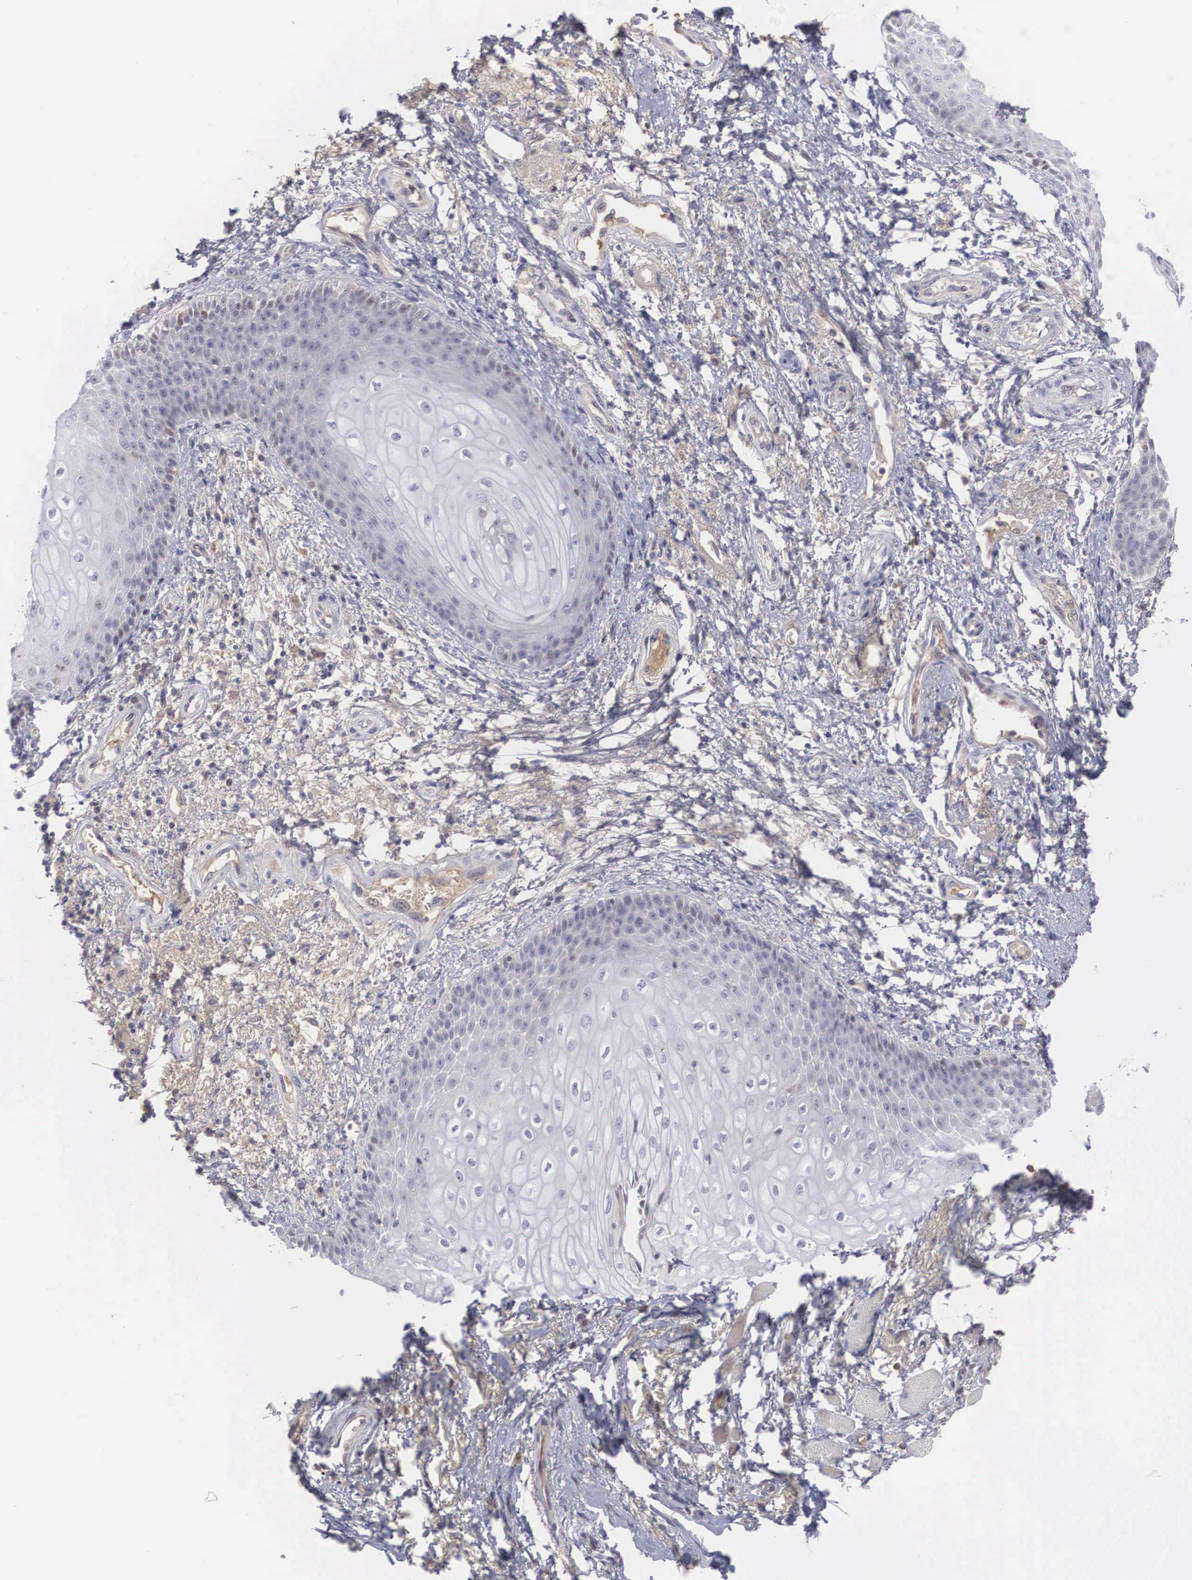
{"staining": {"intensity": "weak", "quantity": "<25%", "location": "nuclear"}, "tissue": "skin", "cell_type": "Epidermal cells", "image_type": "normal", "snomed": [{"axis": "morphology", "description": "Normal tissue, NOS"}, {"axis": "topography", "description": "Anal"}], "caption": "A histopathology image of skin stained for a protein displays no brown staining in epidermal cells. (Brightfield microscopy of DAB immunohistochemistry at high magnification).", "gene": "RBPJ", "patient": {"sex": "female", "age": 46}}